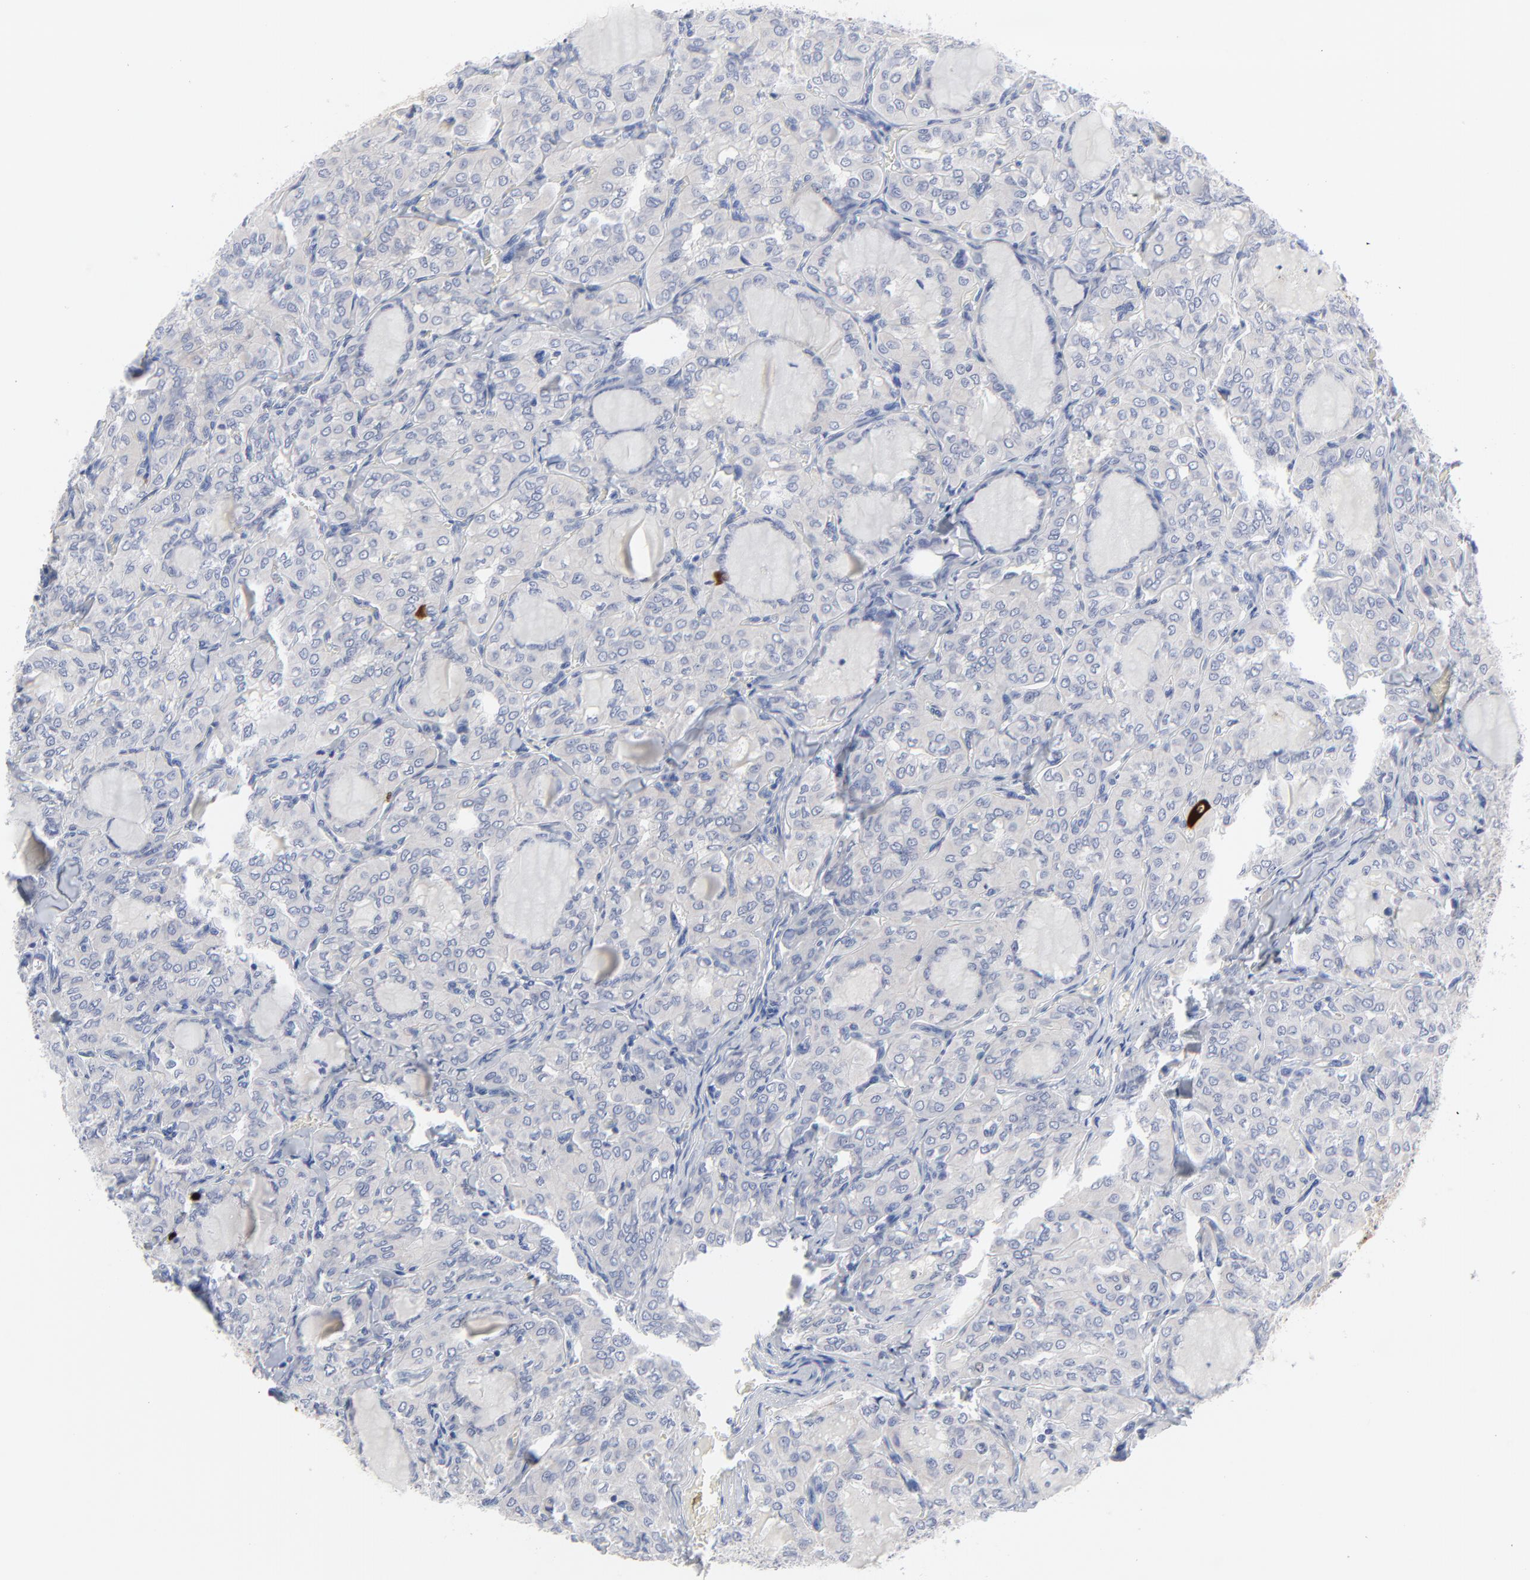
{"staining": {"intensity": "strong", "quantity": "<25%", "location": "cytoplasmic/membranous,nuclear"}, "tissue": "thyroid cancer", "cell_type": "Tumor cells", "image_type": "cancer", "snomed": [{"axis": "morphology", "description": "Papillary adenocarcinoma, NOS"}, {"axis": "topography", "description": "Thyroid gland"}], "caption": "Papillary adenocarcinoma (thyroid) stained with DAB (3,3'-diaminobenzidine) IHC shows medium levels of strong cytoplasmic/membranous and nuclear expression in approximately <25% of tumor cells. Immunohistochemistry (ihc) stains the protein of interest in brown and the nuclei are stained blue.", "gene": "CDK1", "patient": {"sex": "male", "age": 20}}